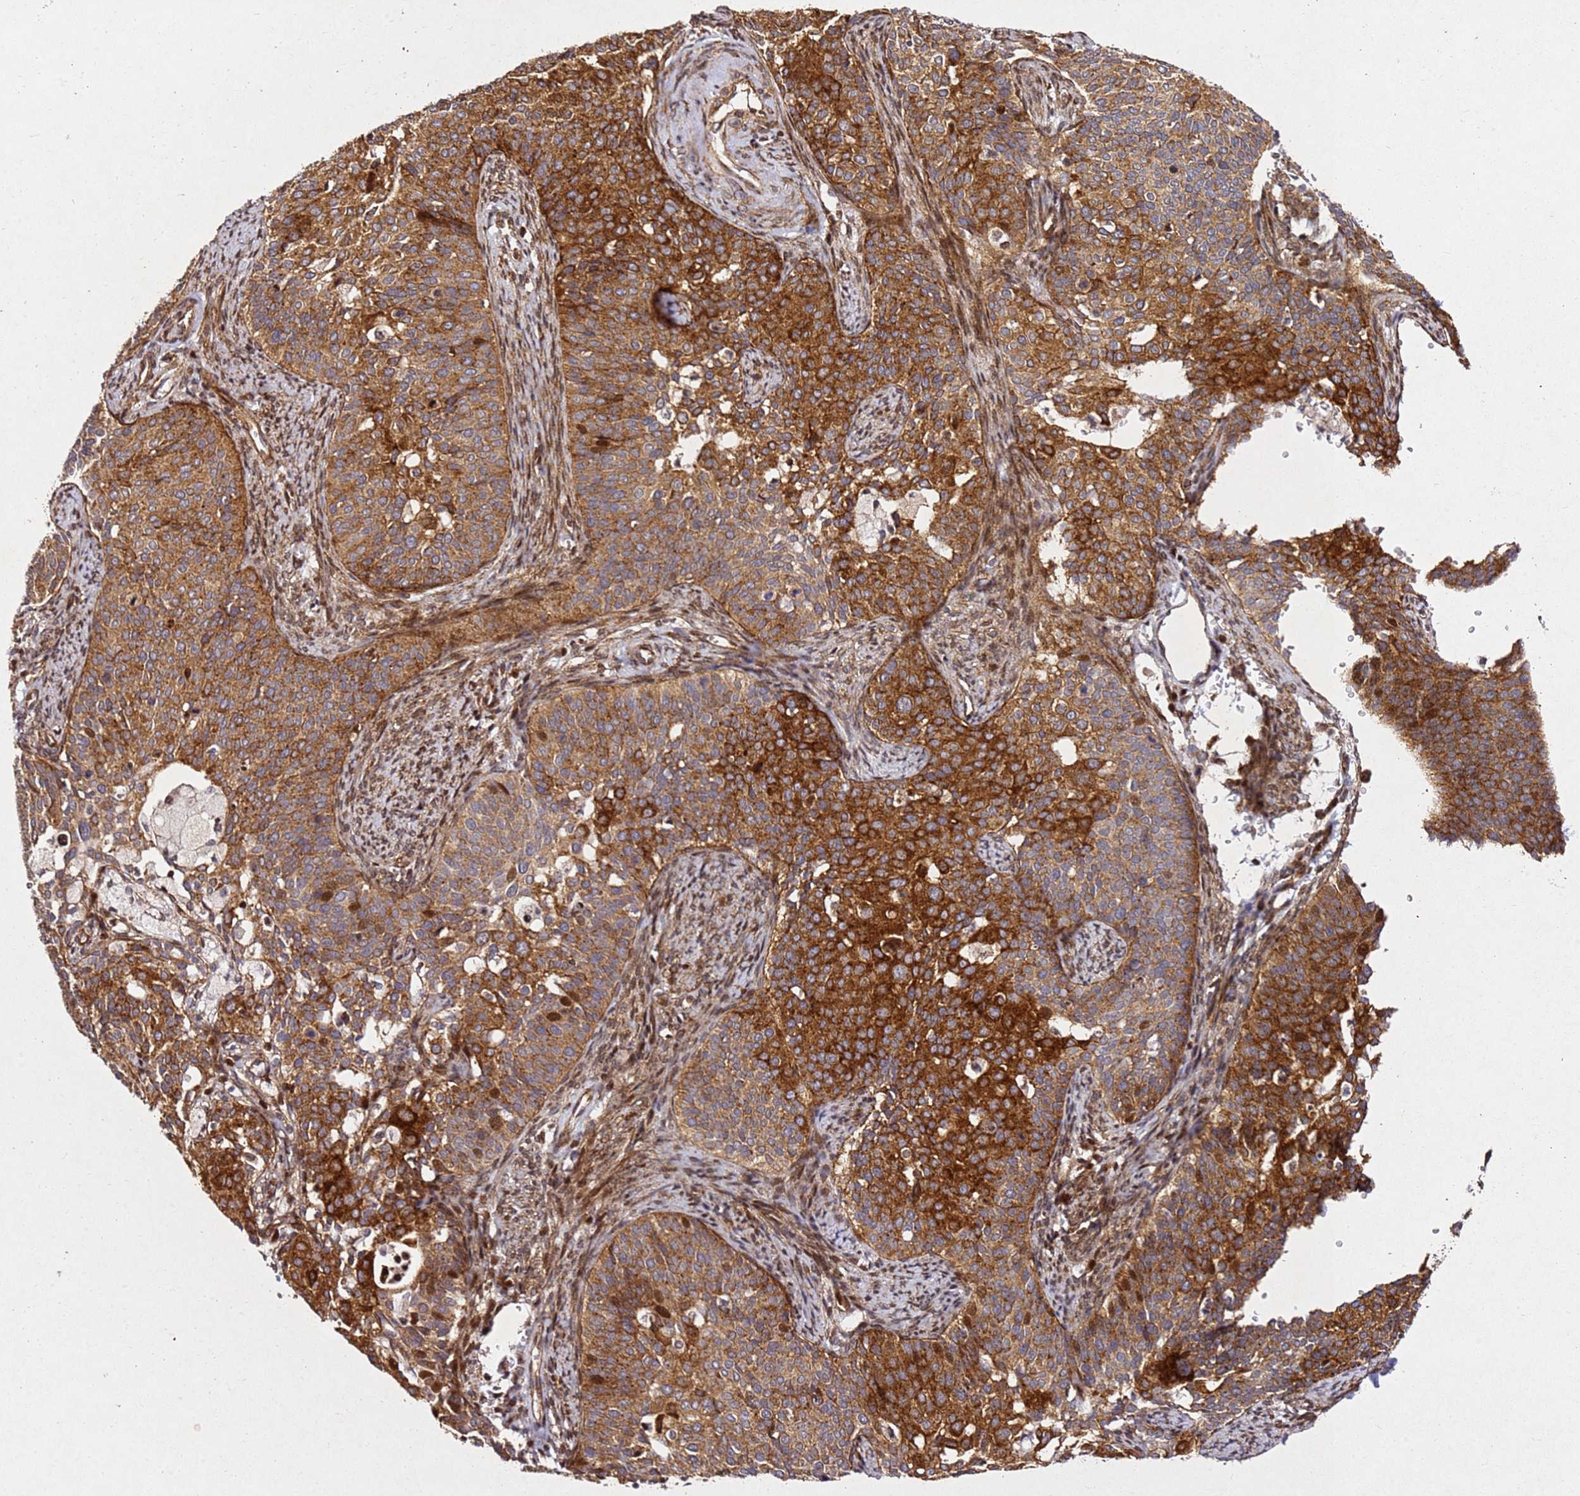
{"staining": {"intensity": "strong", "quantity": ">75%", "location": "cytoplasmic/membranous"}, "tissue": "cervical cancer", "cell_type": "Tumor cells", "image_type": "cancer", "snomed": [{"axis": "morphology", "description": "Squamous cell carcinoma, NOS"}, {"axis": "topography", "description": "Cervix"}], "caption": "An image showing strong cytoplasmic/membranous expression in approximately >75% of tumor cells in cervical cancer (squamous cell carcinoma), as visualized by brown immunohistochemical staining.", "gene": "ZNF296", "patient": {"sex": "female", "age": 44}}